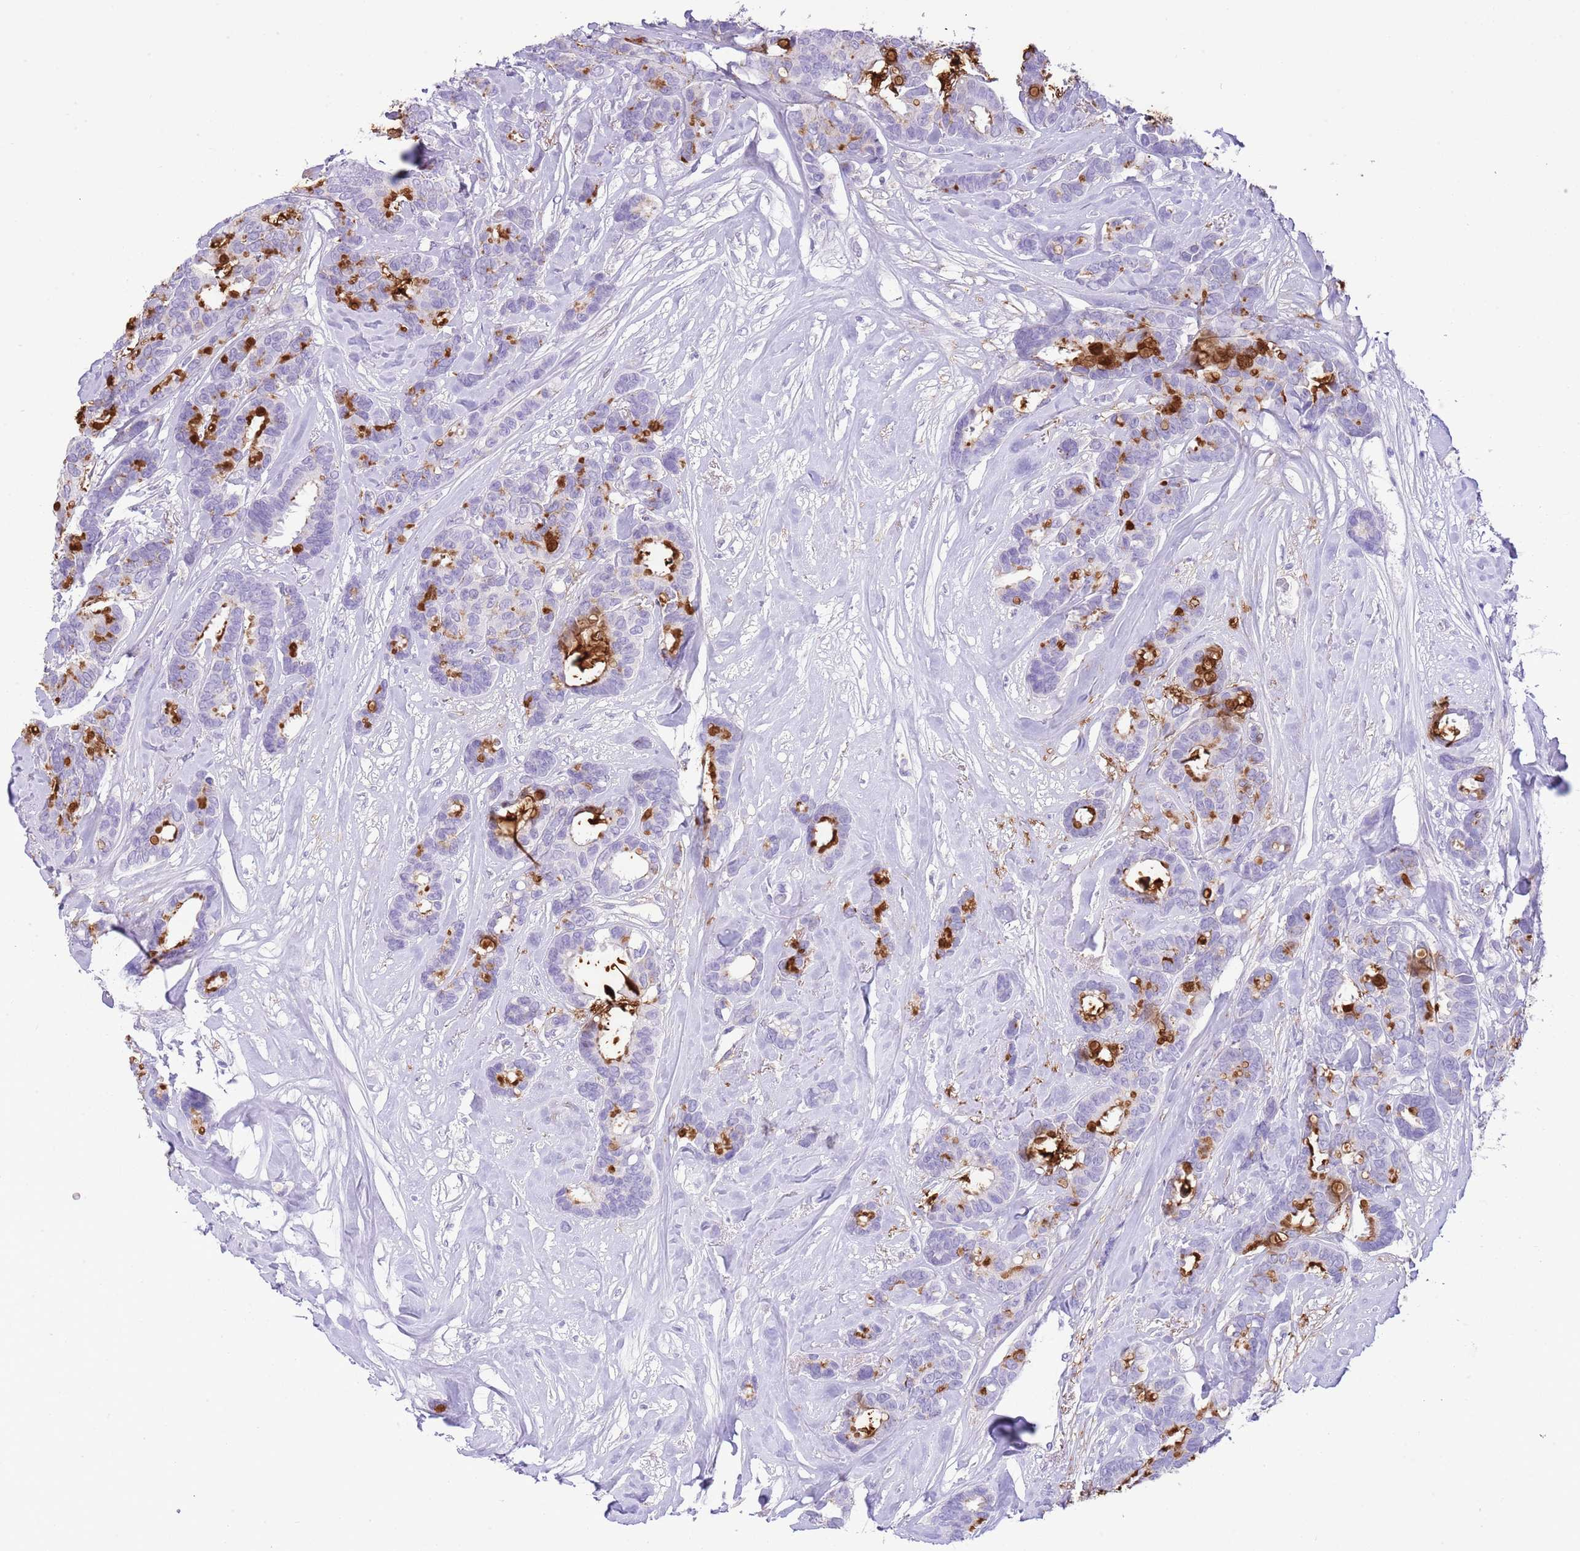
{"staining": {"intensity": "strong", "quantity": "25%-75%", "location": "cytoplasmic/membranous"}, "tissue": "breast cancer", "cell_type": "Tumor cells", "image_type": "cancer", "snomed": [{"axis": "morphology", "description": "Duct carcinoma"}, {"axis": "topography", "description": "Breast"}], "caption": "IHC micrograph of breast cancer stained for a protein (brown), which reveals high levels of strong cytoplasmic/membranous staining in approximately 25%-75% of tumor cells.", "gene": "OR2Z1", "patient": {"sex": "female", "age": 87}}